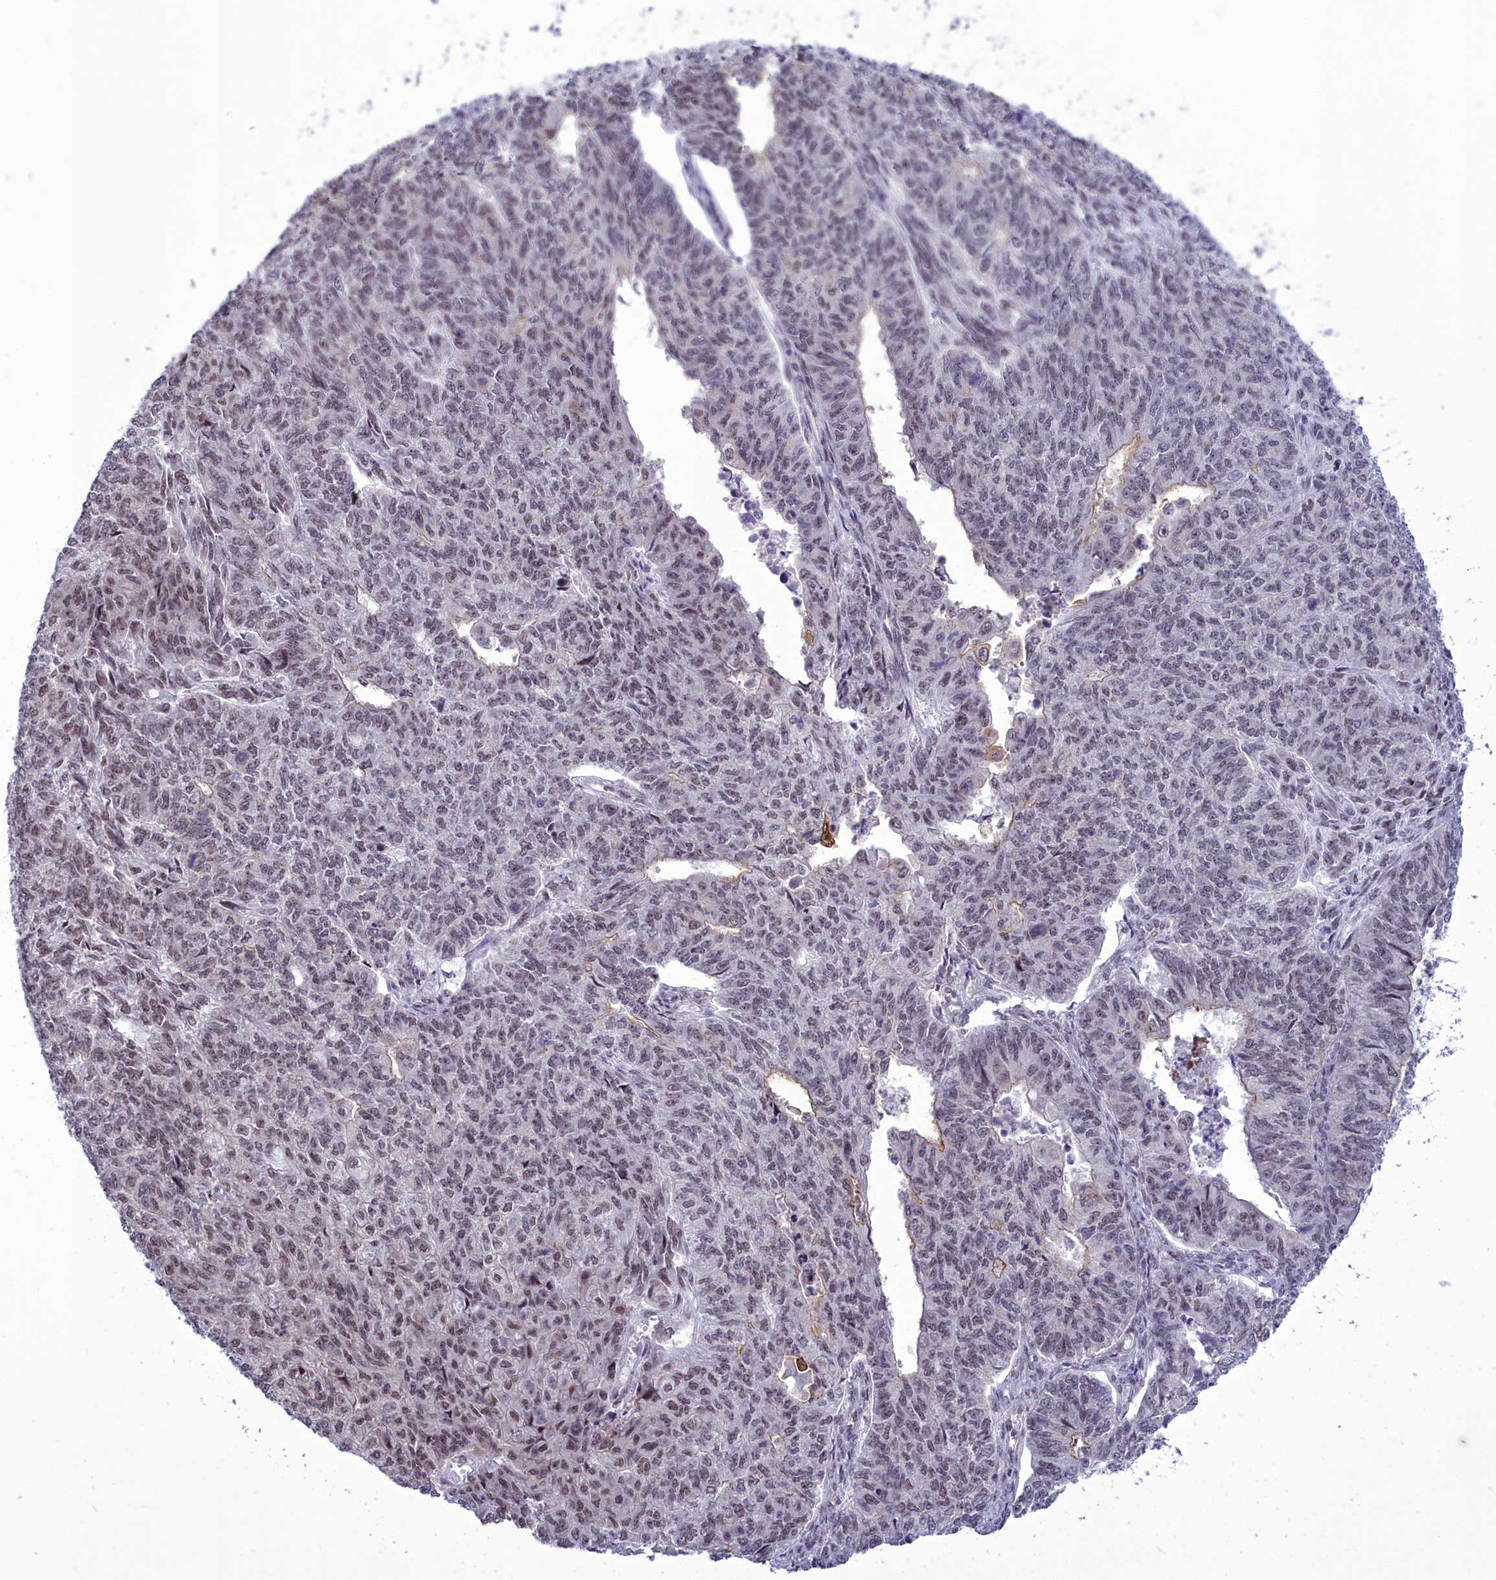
{"staining": {"intensity": "moderate", "quantity": "25%-75%", "location": "nuclear"}, "tissue": "endometrial cancer", "cell_type": "Tumor cells", "image_type": "cancer", "snomed": [{"axis": "morphology", "description": "Adenocarcinoma, NOS"}, {"axis": "topography", "description": "Endometrium"}], "caption": "Tumor cells reveal medium levels of moderate nuclear positivity in about 25%-75% of cells in endometrial adenocarcinoma. Using DAB (3,3'-diaminobenzidine) (brown) and hematoxylin (blue) stains, captured at high magnification using brightfield microscopy.", "gene": "CEACAM19", "patient": {"sex": "female", "age": 32}}